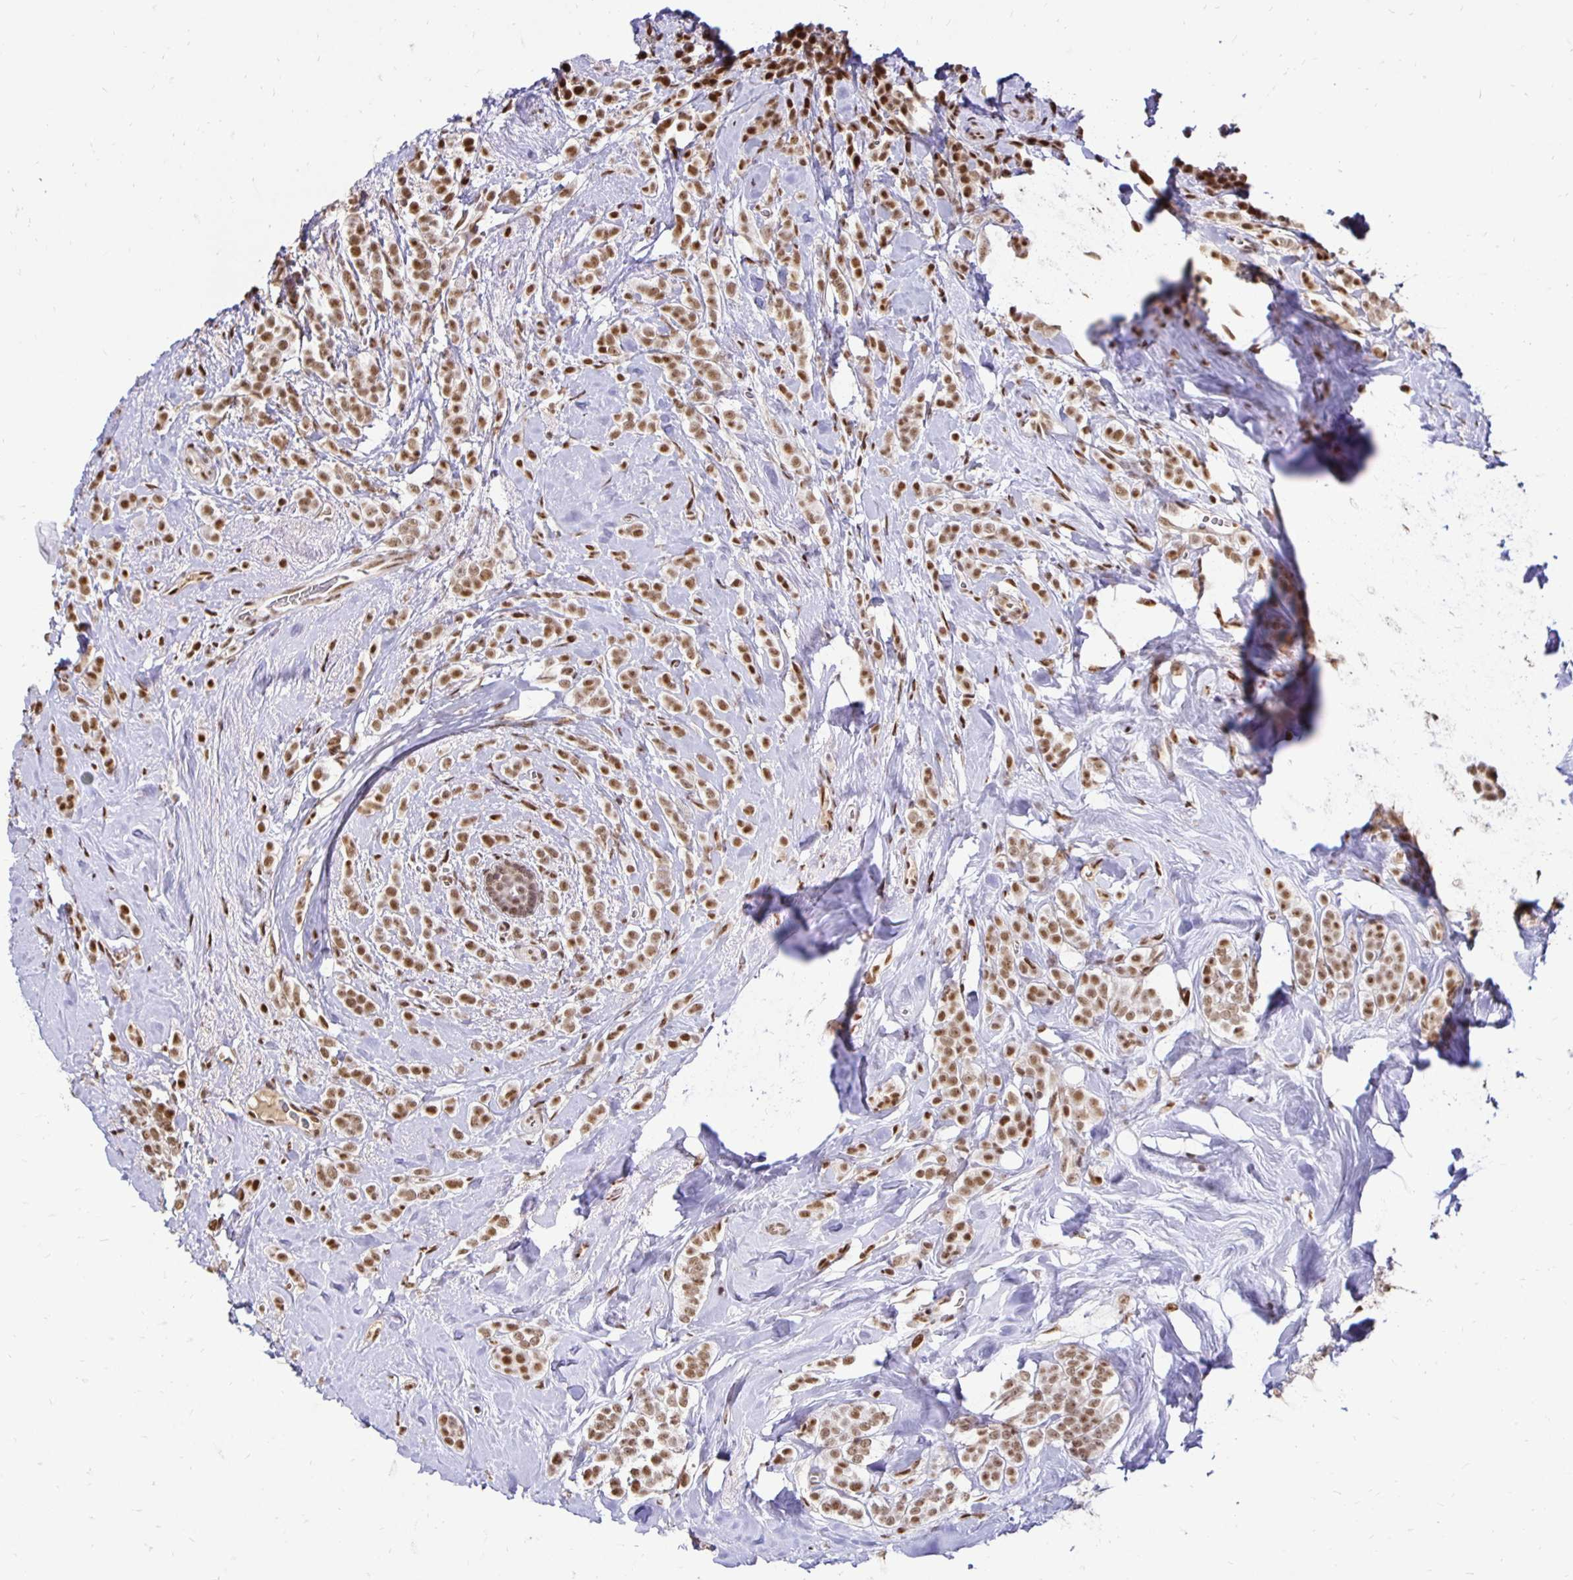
{"staining": {"intensity": "moderate", "quantity": ">75%", "location": "nuclear"}, "tissue": "breast cancer", "cell_type": "Tumor cells", "image_type": "cancer", "snomed": [{"axis": "morphology", "description": "Lobular carcinoma"}, {"axis": "topography", "description": "Breast"}], "caption": "DAB (3,3'-diaminobenzidine) immunohistochemical staining of breast lobular carcinoma demonstrates moderate nuclear protein expression in approximately >75% of tumor cells. The protein is shown in brown color, while the nuclei are stained blue.", "gene": "ZNF579", "patient": {"sex": "female", "age": 49}}